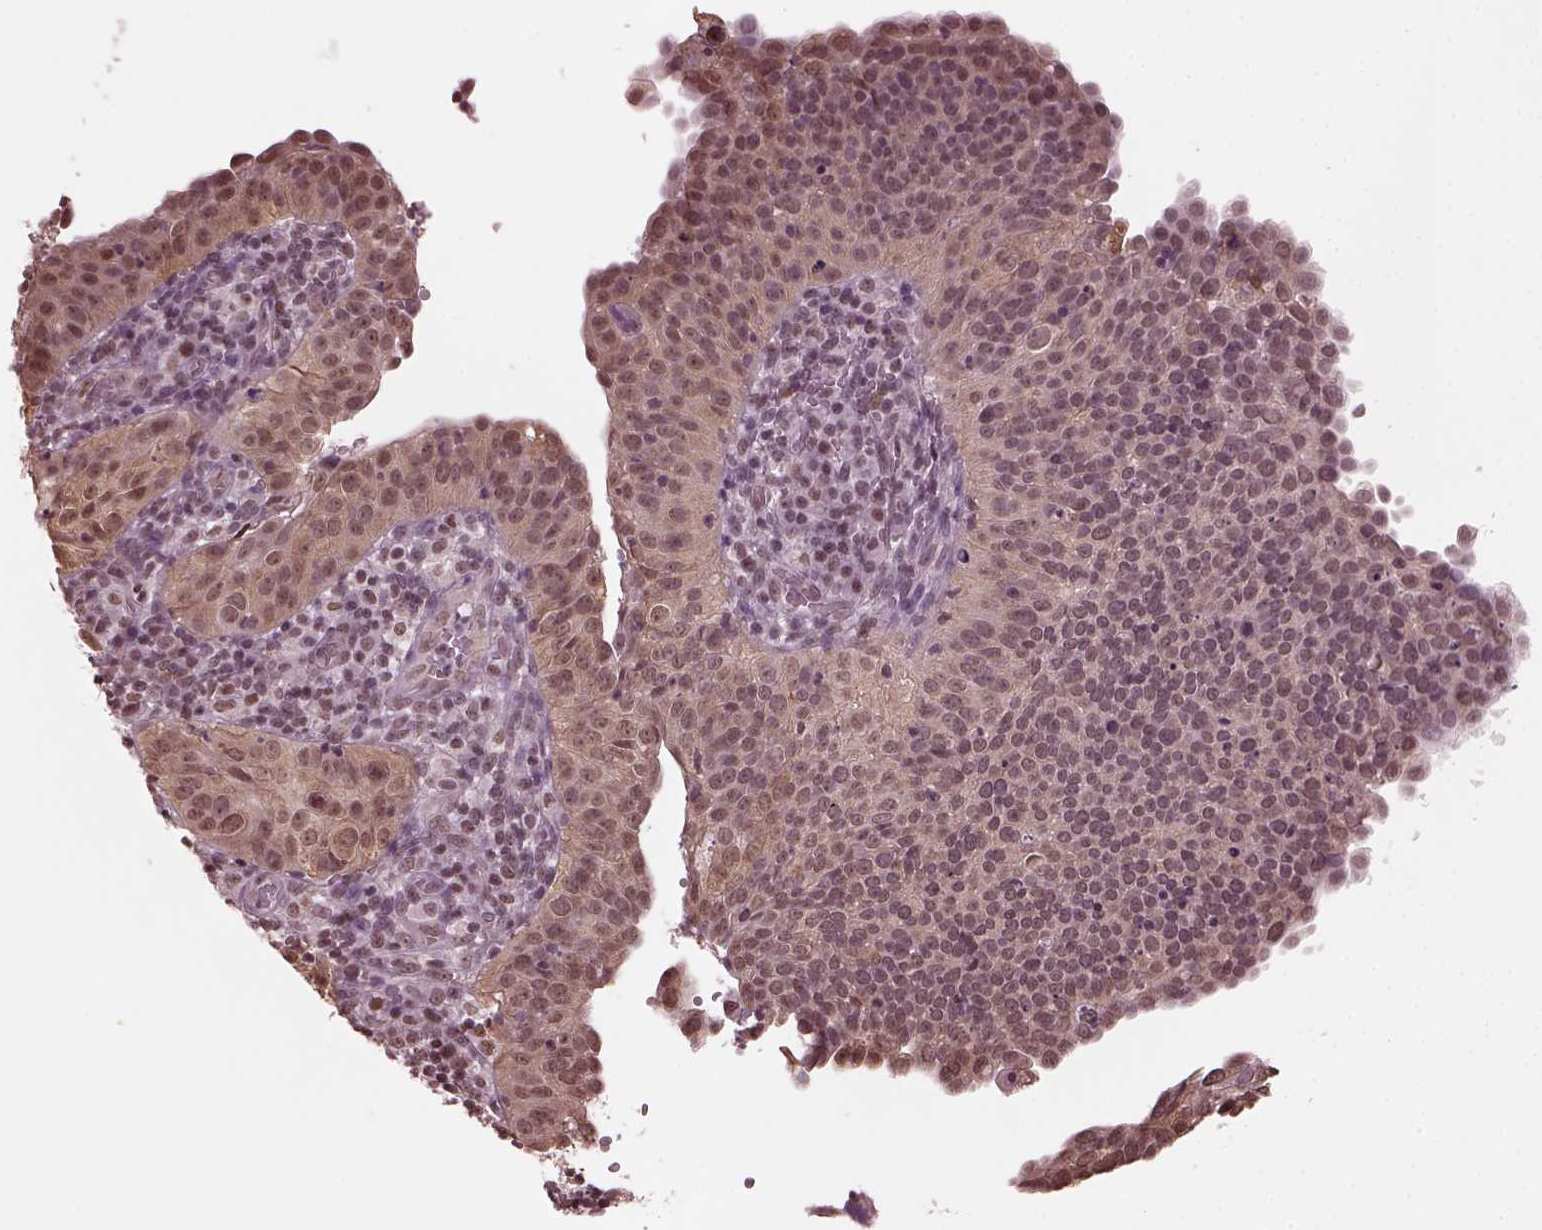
{"staining": {"intensity": "weak", "quantity": ">75%", "location": "cytoplasmic/membranous"}, "tissue": "cervical cancer", "cell_type": "Tumor cells", "image_type": "cancer", "snomed": [{"axis": "morphology", "description": "Squamous cell carcinoma, NOS"}, {"axis": "topography", "description": "Cervix"}], "caption": "A brown stain labels weak cytoplasmic/membranous positivity of a protein in human cervical squamous cell carcinoma tumor cells. (DAB (3,3'-diaminobenzidine) IHC, brown staining for protein, blue staining for nuclei).", "gene": "RUVBL2", "patient": {"sex": "female", "age": 39}}